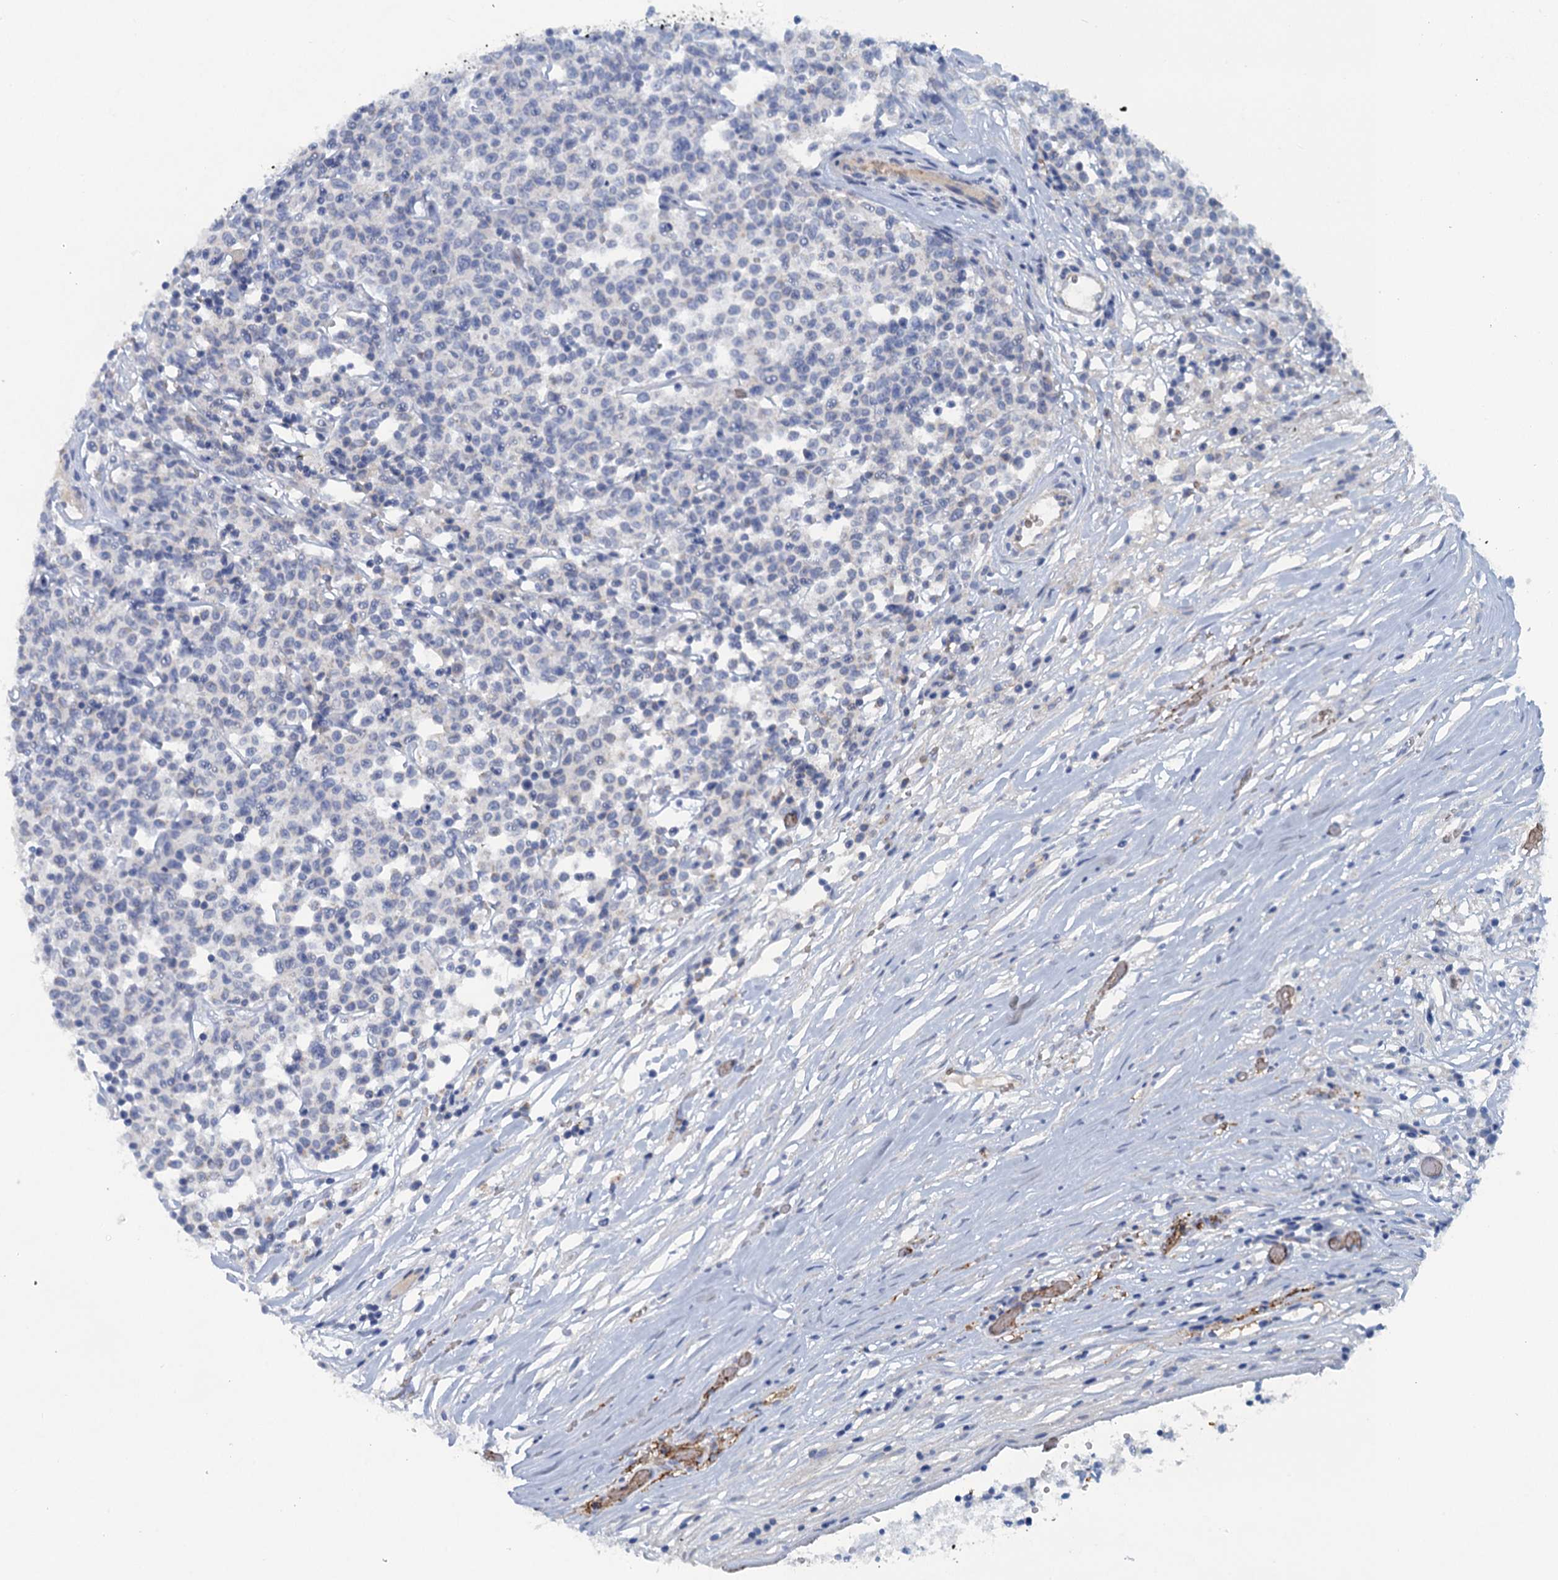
{"staining": {"intensity": "negative", "quantity": "none", "location": "none"}, "tissue": "lymphoma", "cell_type": "Tumor cells", "image_type": "cancer", "snomed": [{"axis": "morphology", "description": "Malignant lymphoma, non-Hodgkin's type, Low grade"}, {"axis": "topography", "description": "Small intestine"}], "caption": "IHC micrograph of neoplastic tissue: human malignant lymphoma, non-Hodgkin's type (low-grade) stained with DAB exhibits no significant protein positivity in tumor cells.", "gene": "MYADML2", "patient": {"sex": "female", "age": 59}}